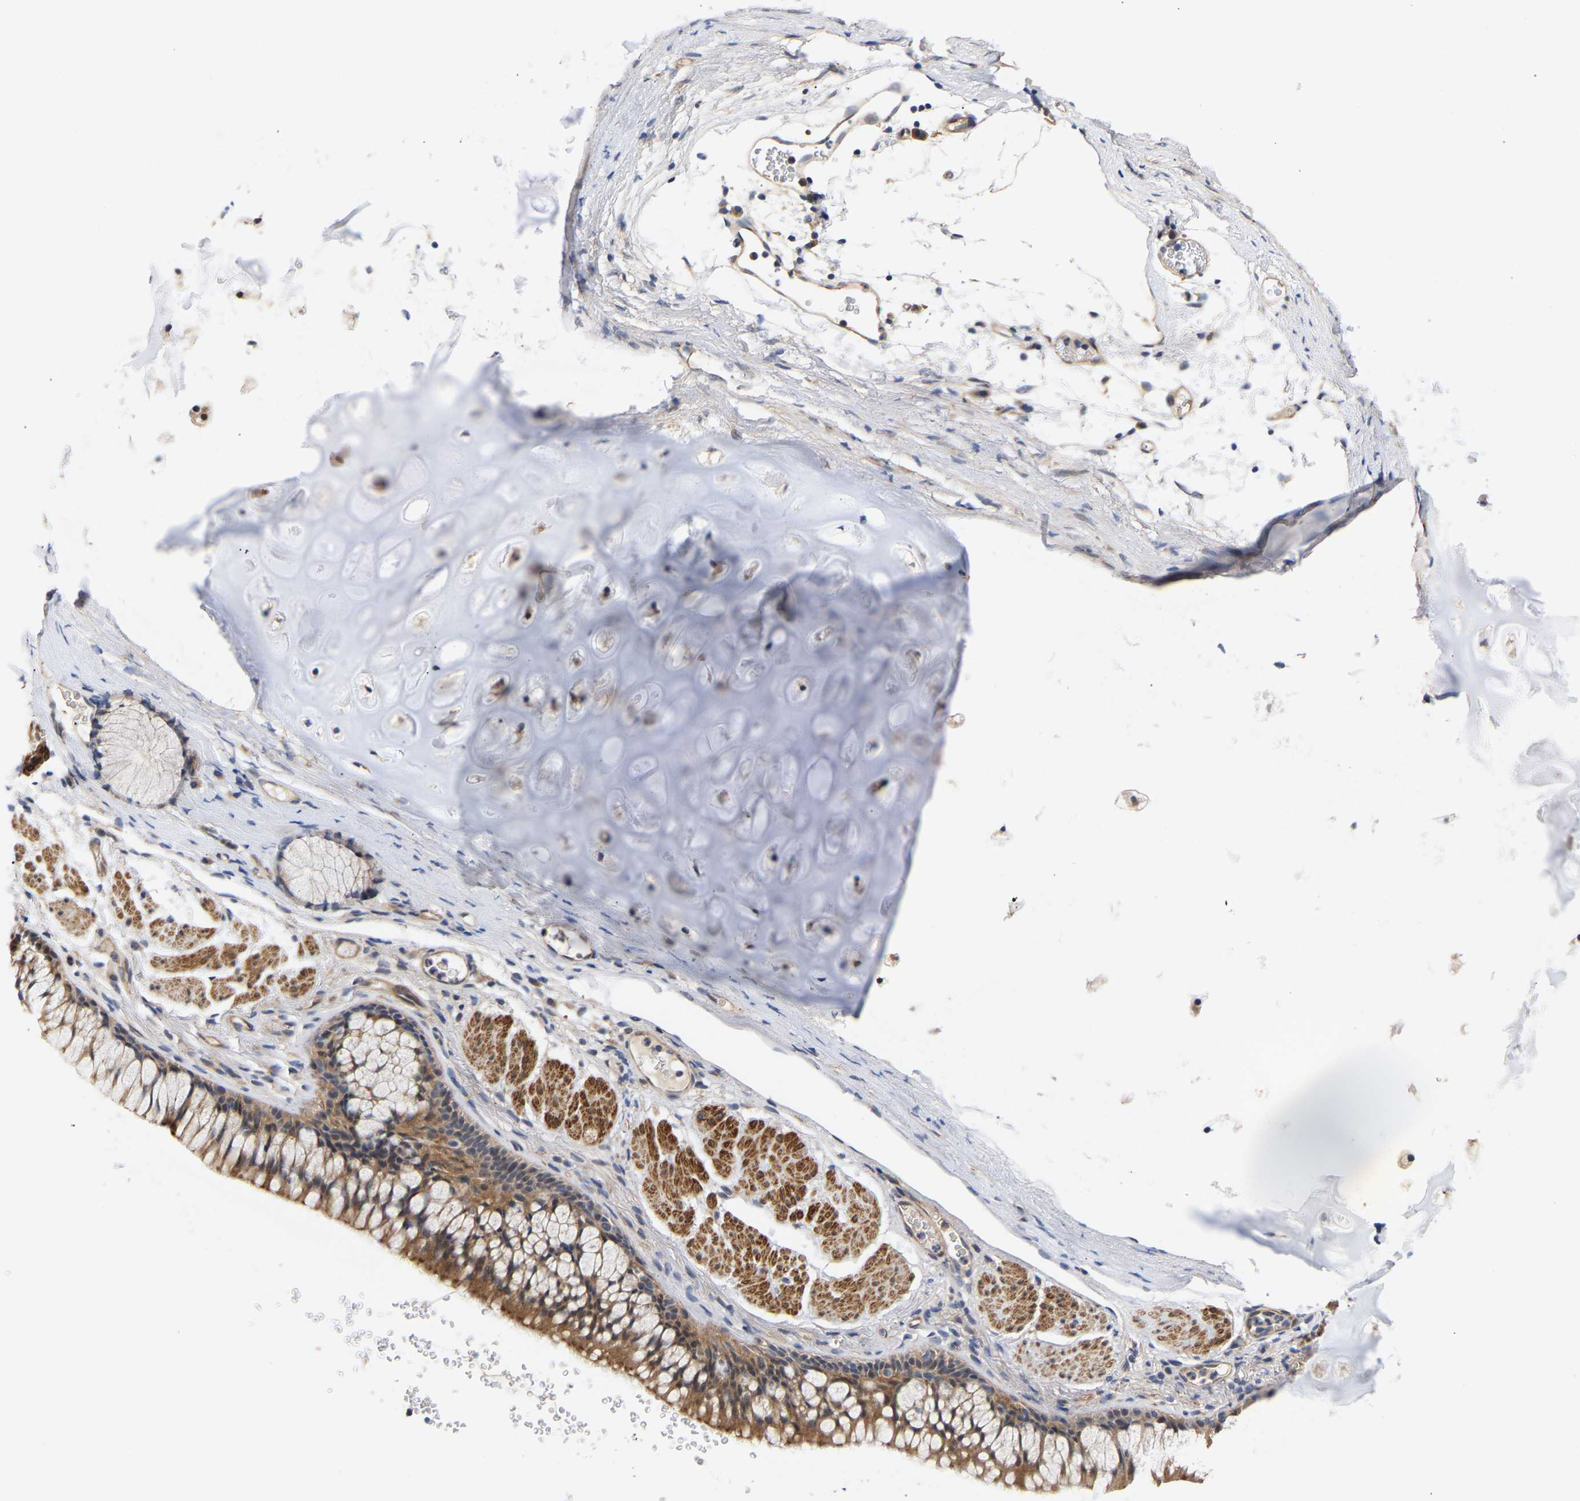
{"staining": {"intensity": "strong", "quantity": ">75%", "location": "cytoplasmic/membranous"}, "tissue": "bronchus", "cell_type": "Respiratory epithelial cells", "image_type": "normal", "snomed": [{"axis": "morphology", "description": "Normal tissue, NOS"}, {"axis": "topography", "description": "Cartilage tissue"}, {"axis": "topography", "description": "Bronchus"}], "caption": "Bronchus stained with immunohistochemistry displays strong cytoplasmic/membranous staining in about >75% of respiratory epithelial cells. Using DAB (brown) and hematoxylin (blue) stains, captured at high magnification using brightfield microscopy.", "gene": "KASH5", "patient": {"sex": "female", "age": 53}}